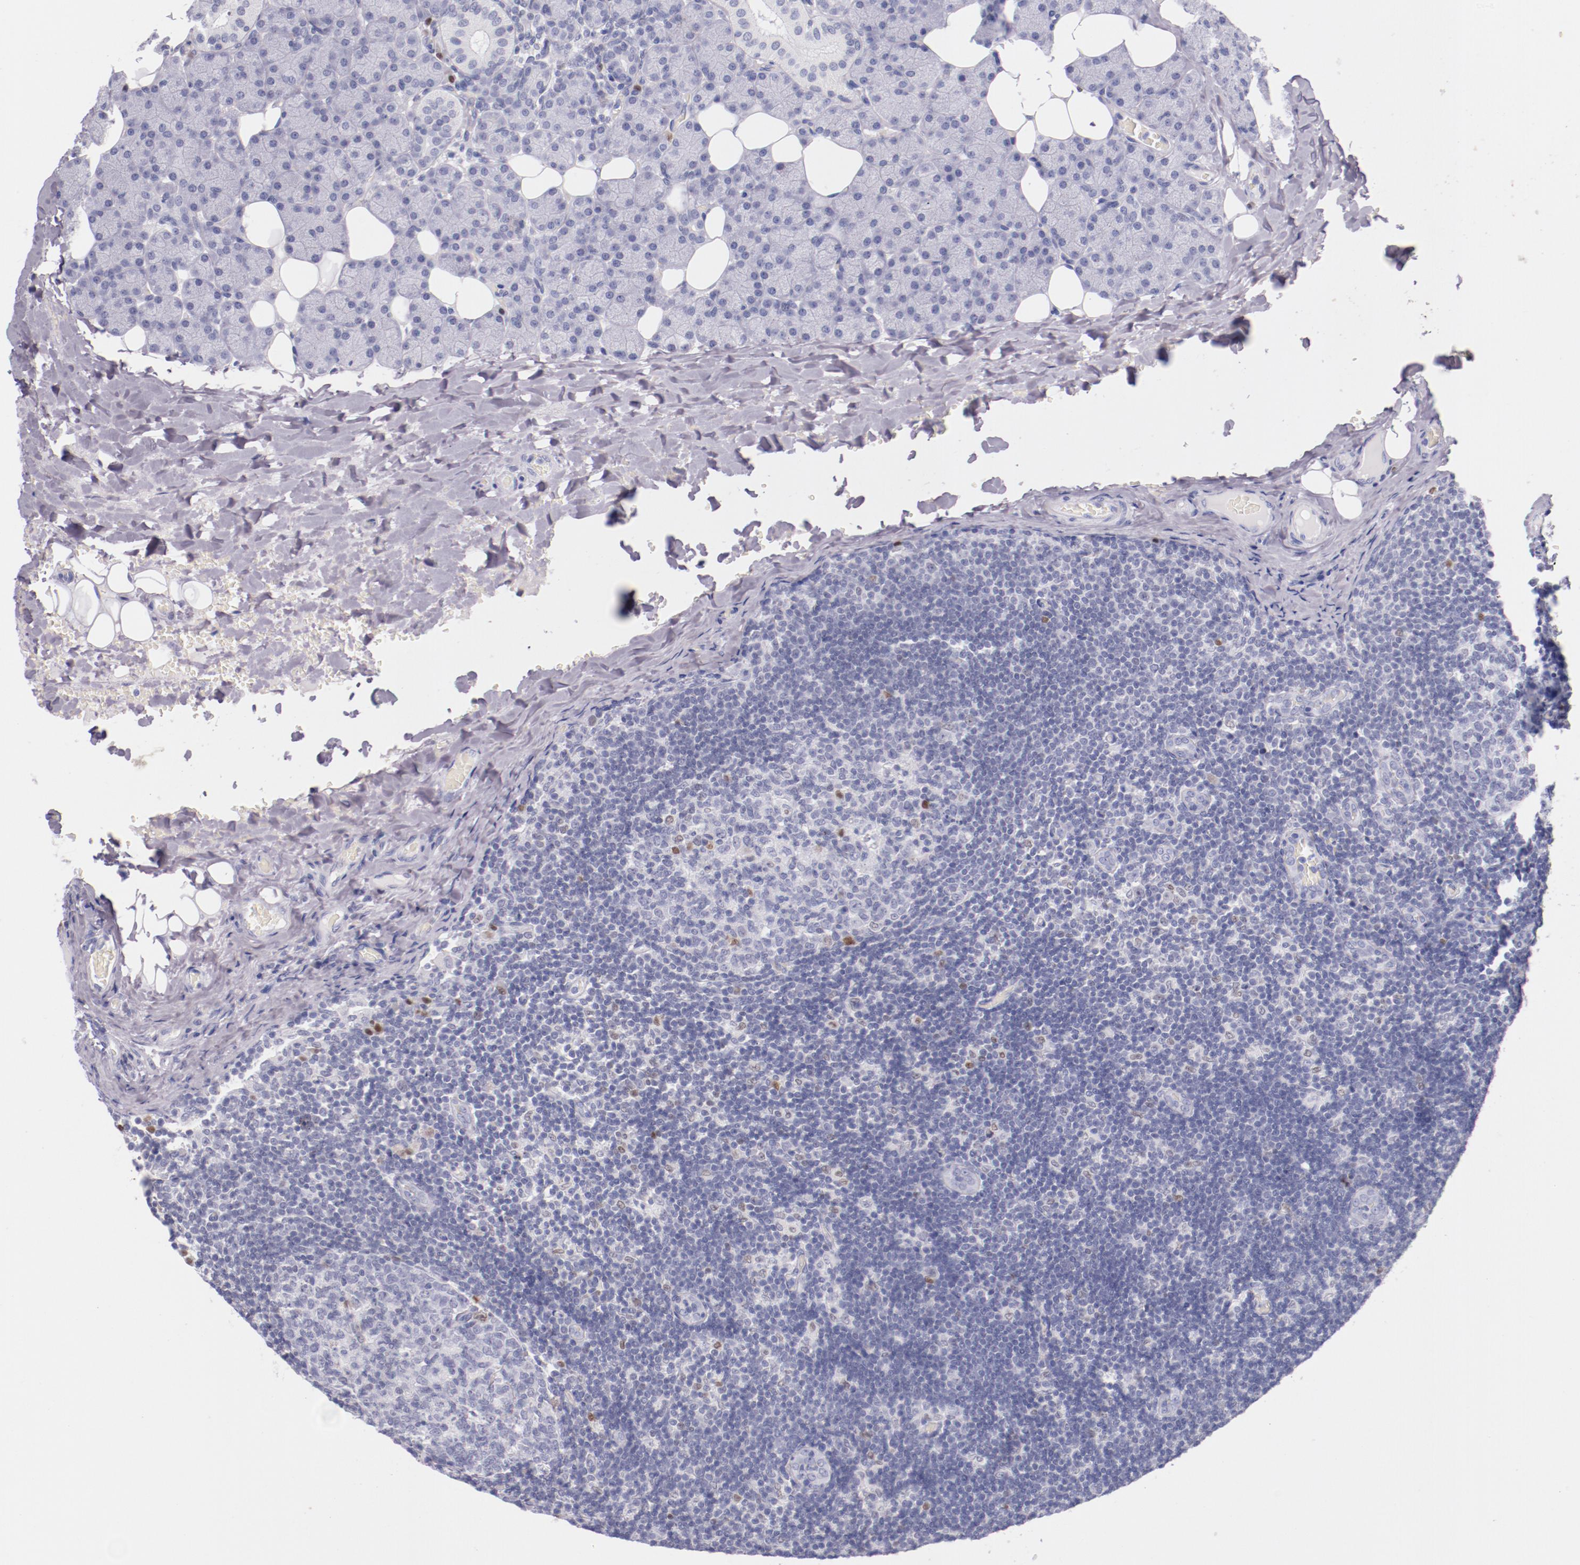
{"staining": {"intensity": "moderate", "quantity": "<25%", "location": "nuclear"}, "tissue": "lymph node", "cell_type": "Germinal center cells", "image_type": "normal", "snomed": [{"axis": "morphology", "description": "Normal tissue, NOS"}, {"axis": "topography", "description": "Lymph node"}, {"axis": "topography", "description": "Salivary gland"}], "caption": "Immunohistochemistry (DAB (3,3'-diaminobenzidine)) staining of benign lymph node reveals moderate nuclear protein expression in approximately <25% of germinal center cells.", "gene": "IRF4", "patient": {"sex": "male", "age": 8}}